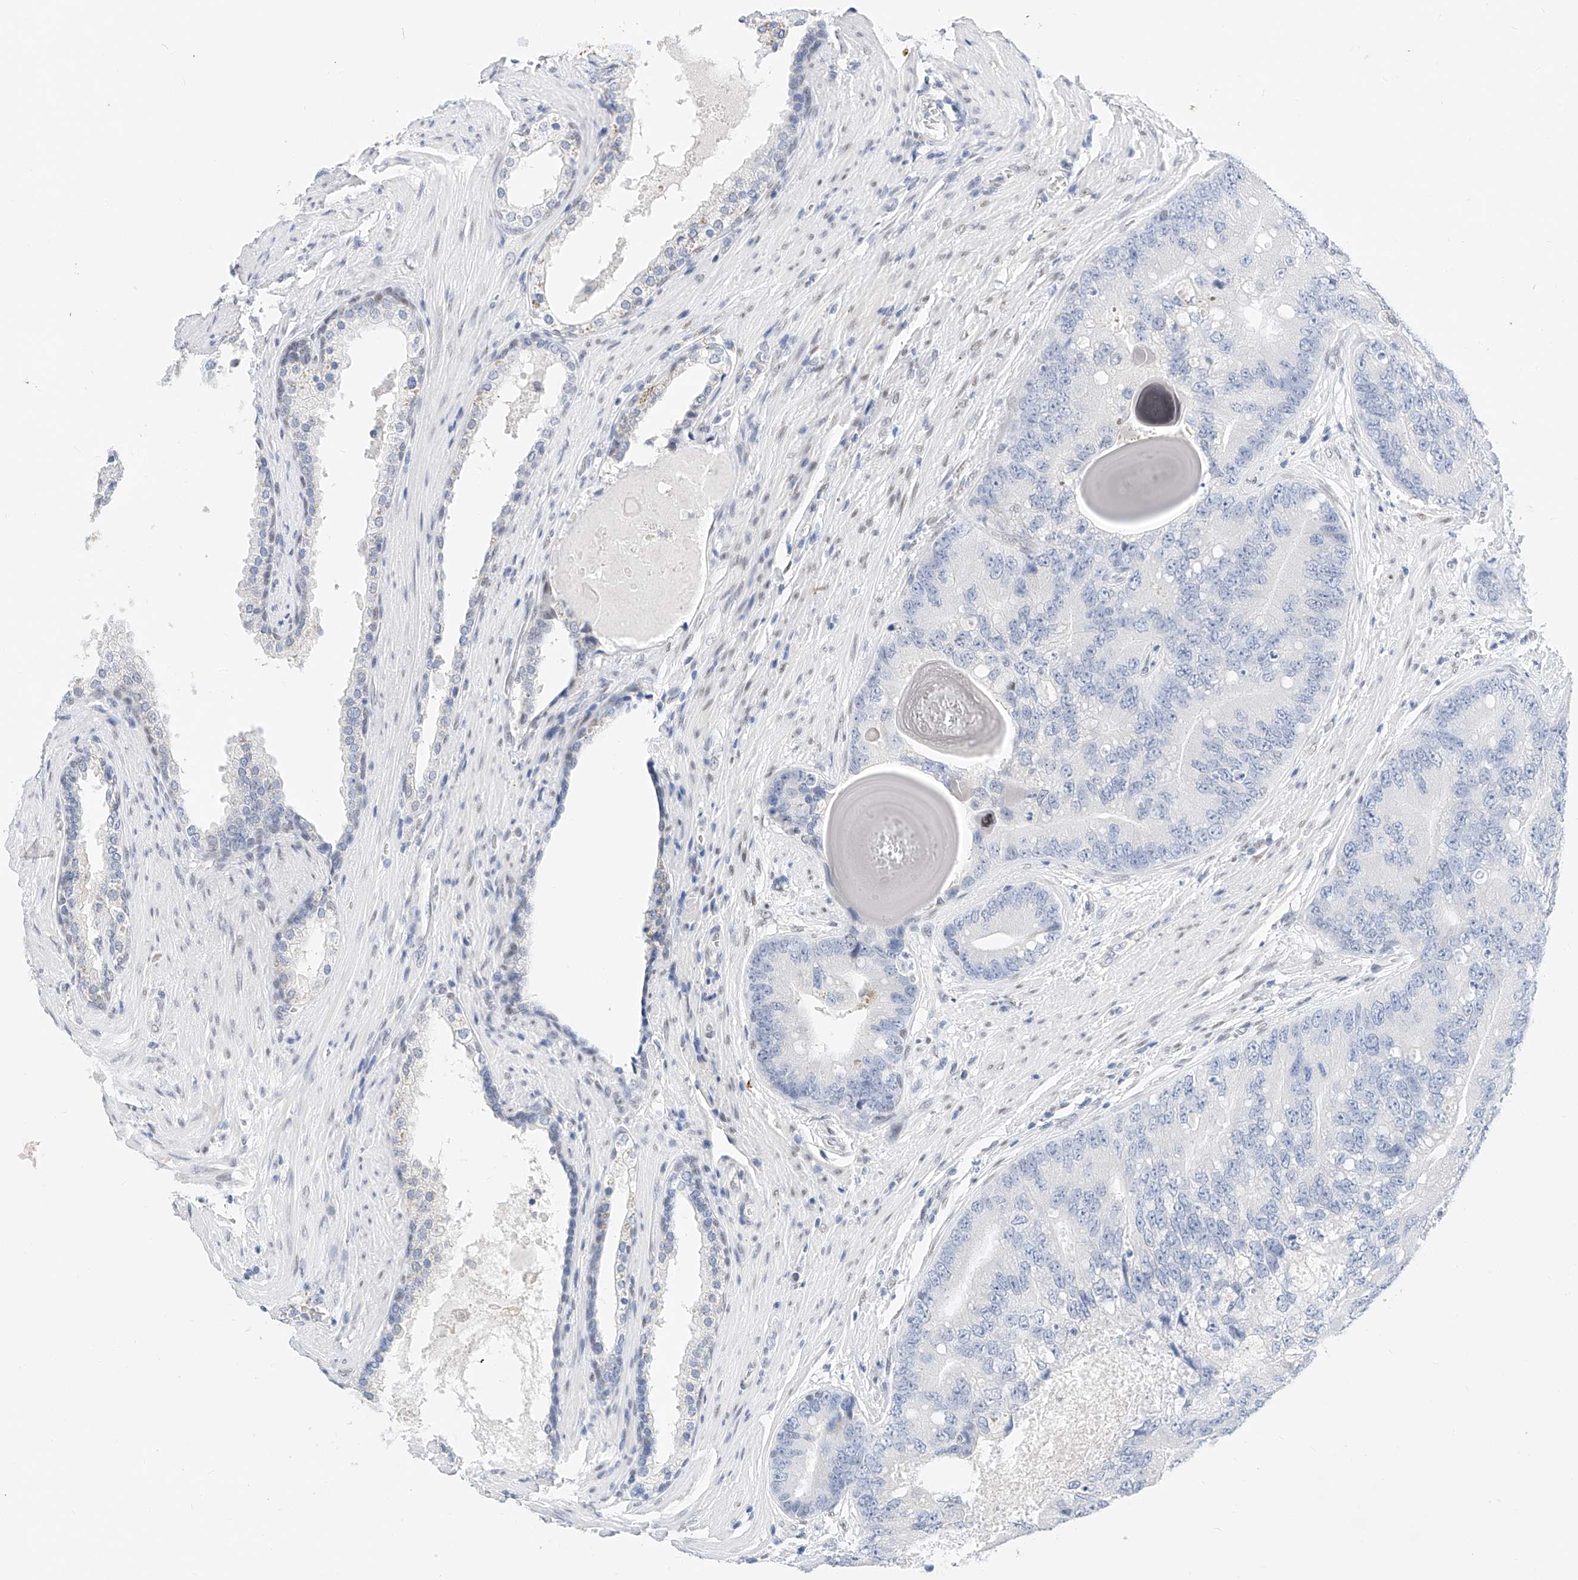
{"staining": {"intensity": "negative", "quantity": "none", "location": "none"}, "tissue": "prostate cancer", "cell_type": "Tumor cells", "image_type": "cancer", "snomed": [{"axis": "morphology", "description": "Adenocarcinoma, High grade"}, {"axis": "topography", "description": "Prostate"}], "caption": "Human prostate cancer (high-grade adenocarcinoma) stained for a protein using IHC demonstrates no positivity in tumor cells.", "gene": "KCNJ1", "patient": {"sex": "male", "age": 70}}